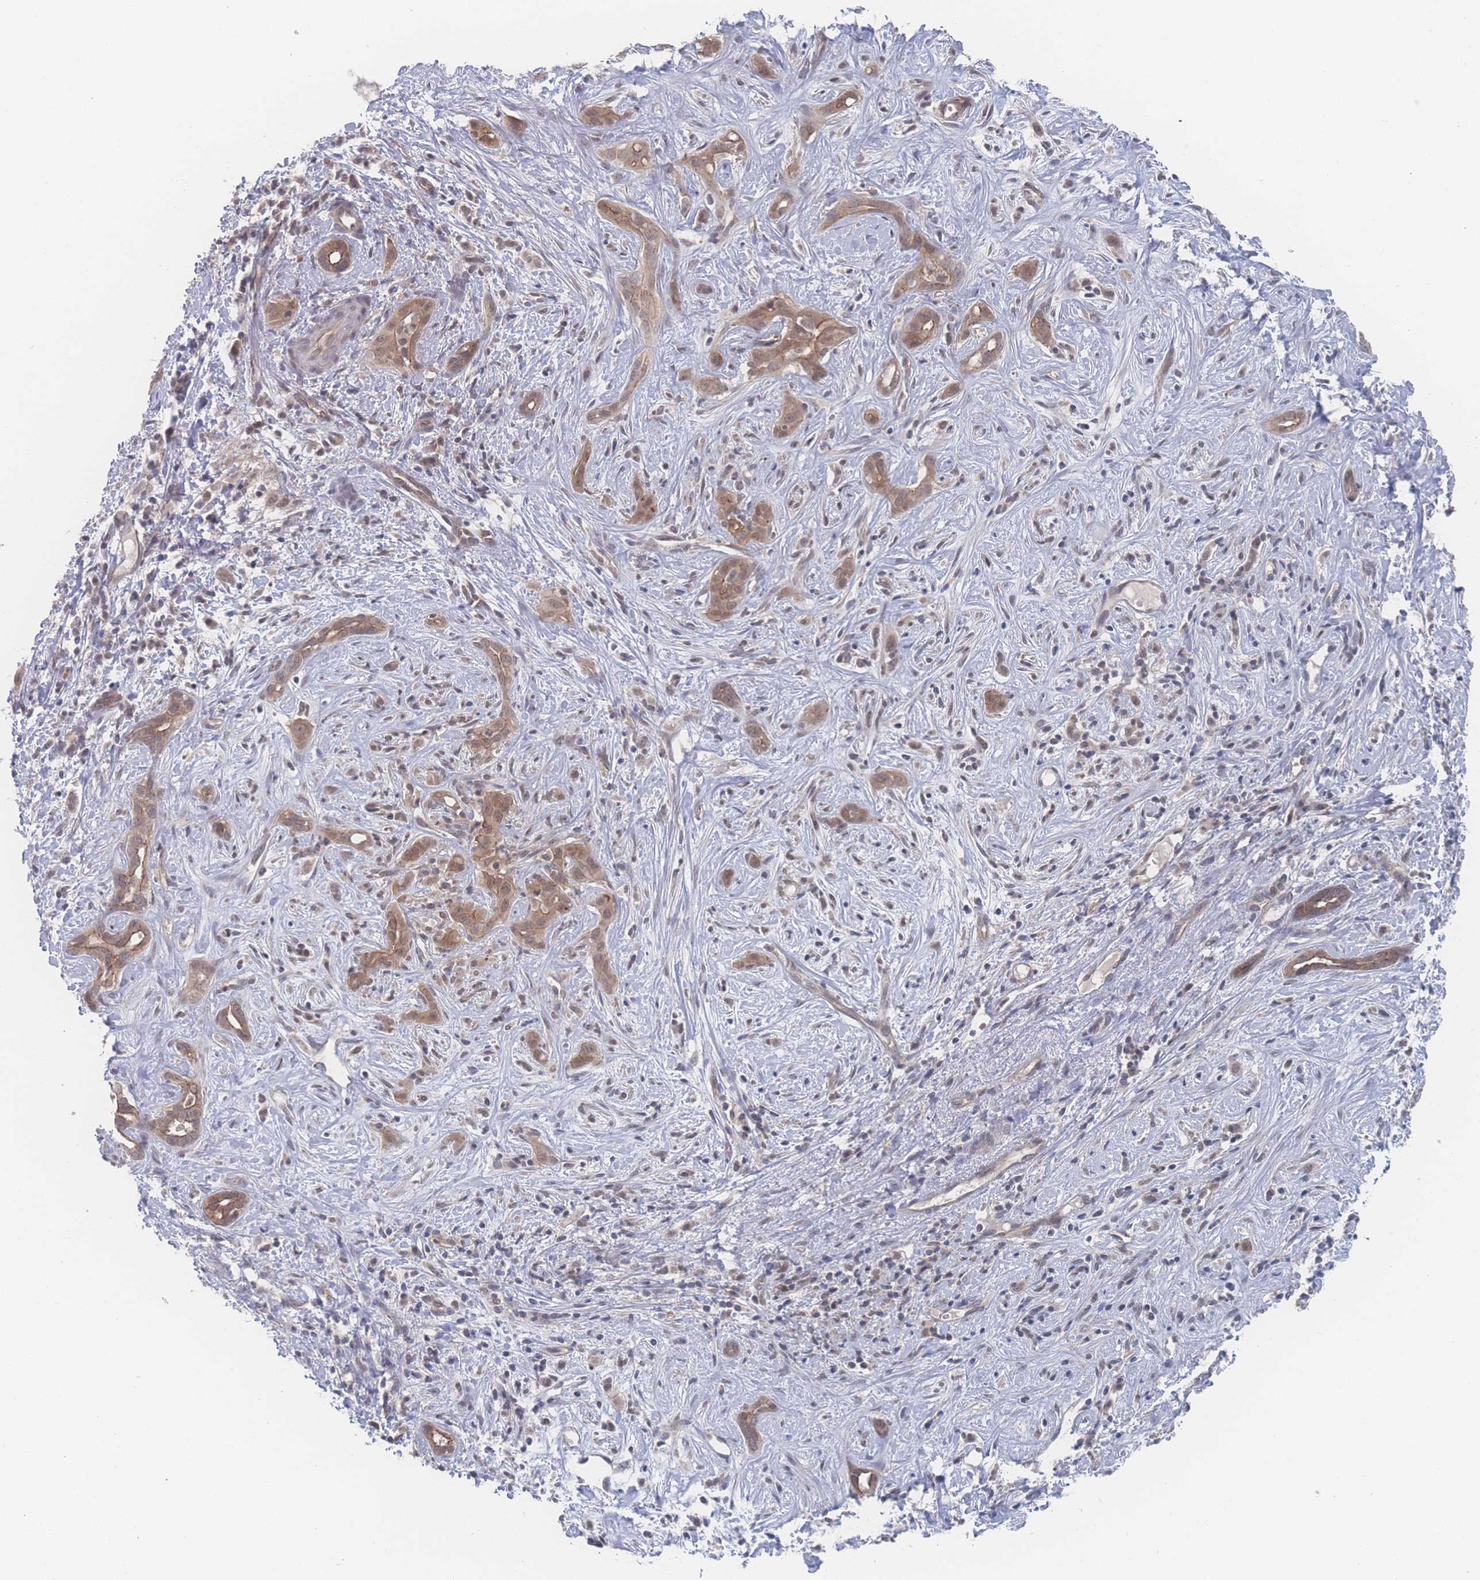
{"staining": {"intensity": "weak", "quantity": ">75%", "location": "cytoplasmic/membranous,nuclear"}, "tissue": "liver cancer", "cell_type": "Tumor cells", "image_type": "cancer", "snomed": [{"axis": "morphology", "description": "Cholangiocarcinoma"}, {"axis": "topography", "description": "Liver"}], "caption": "Protein expression analysis of liver cancer reveals weak cytoplasmic/membranous and nuclear positivity in approximately >75% of tumor cells.", "gene": "NBEAL1", "patient": {"sex": "male", "age": 67}}